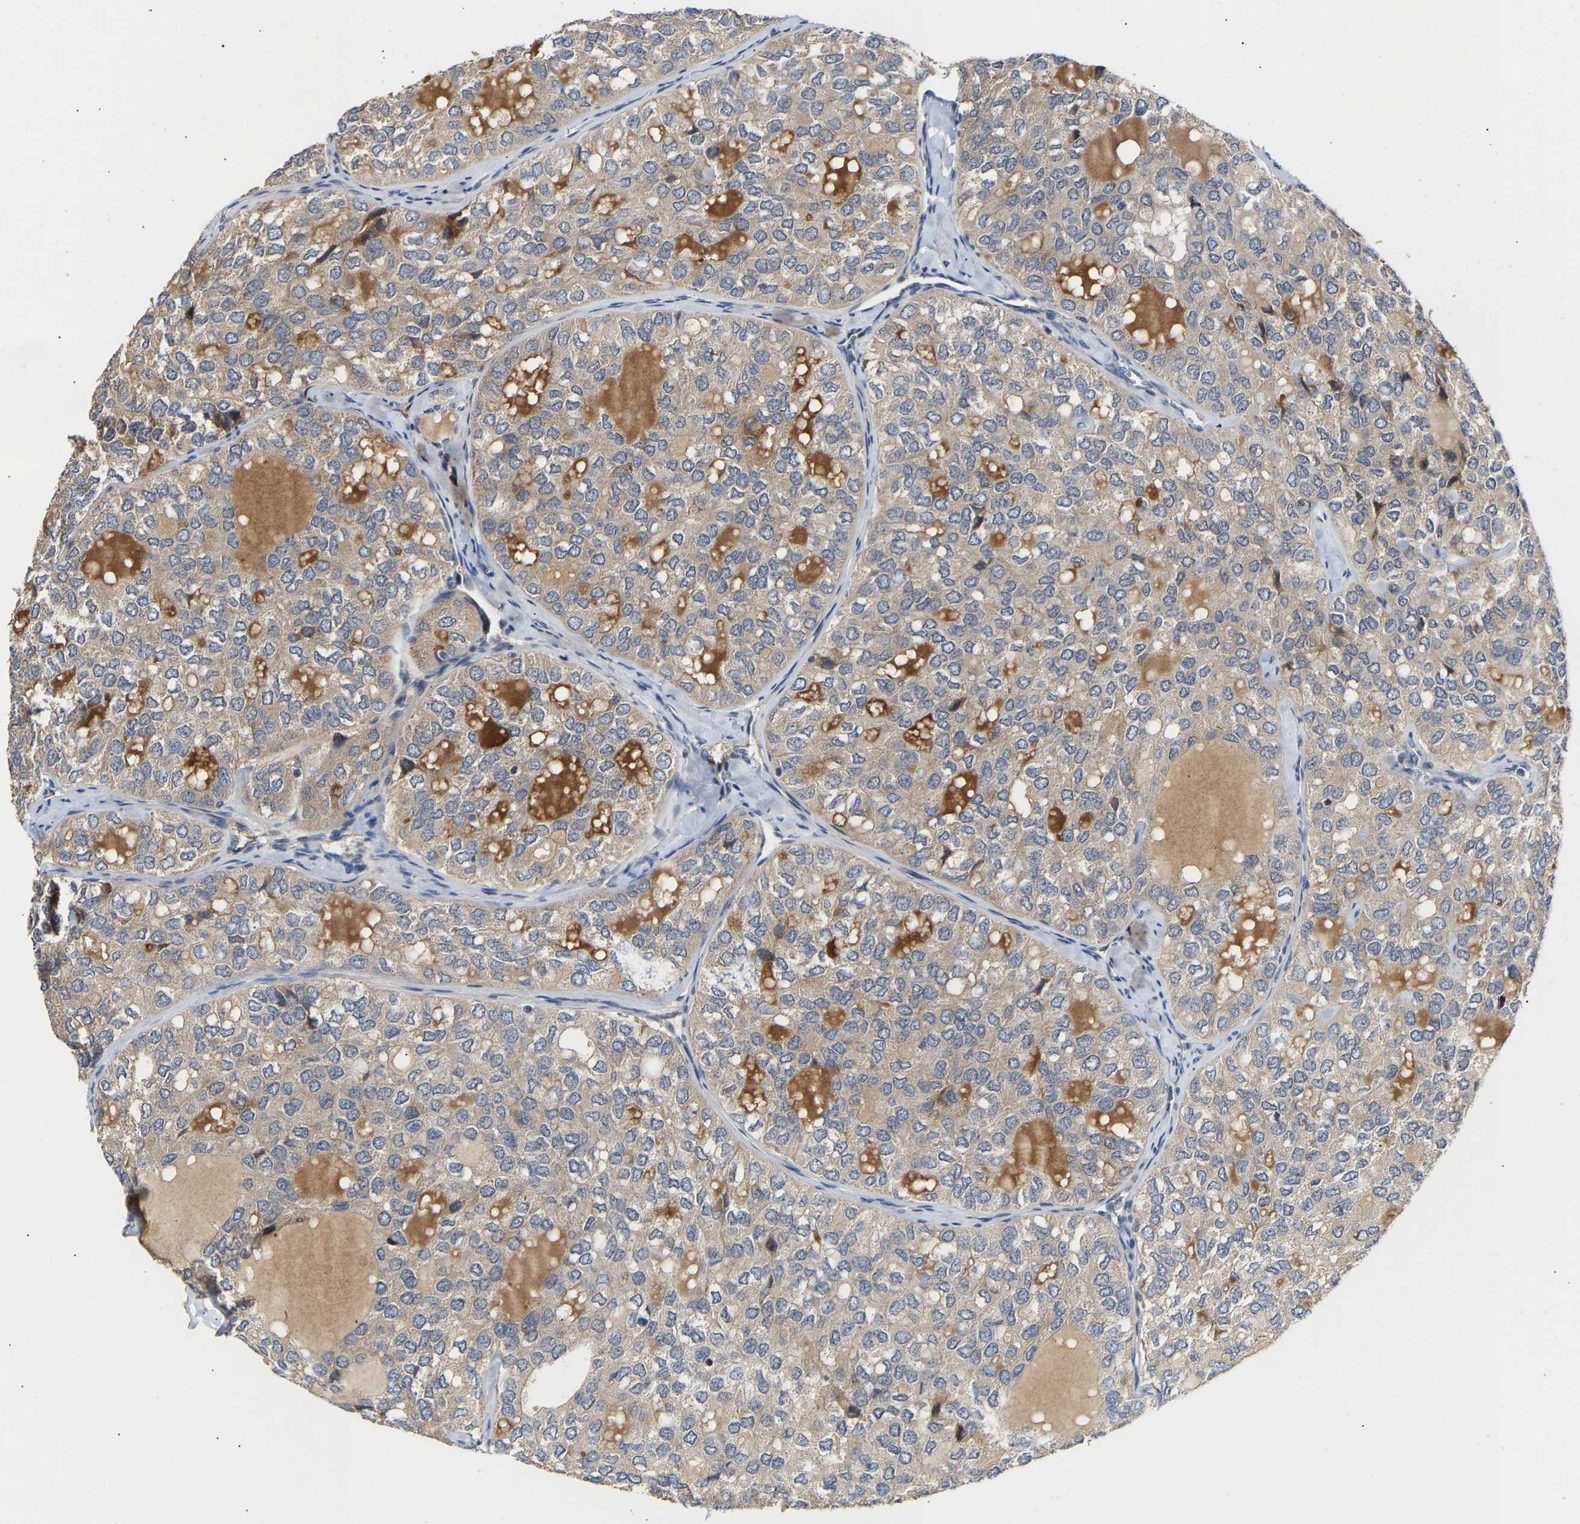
{"staining": {"intensity": "weak", "quantity": "<25%", "location": "cytoplasmic/membranous"}, "tissue": "thyroid cancer", "cell_type": "Tumor cells", "image_type": "cancer", "snomed": [{"axis": "morphology", "description": "Follicular adenoma carcinoma, NOS"}, {"axis": "topography", "description": "Thyroid gland"}], "caption": "Thyroid cancer stained for a protein using immunohistochemistry reveals no expression tumor cells.", "gene": "KASH5", "patient": {"sex": "male", "age": 75}}